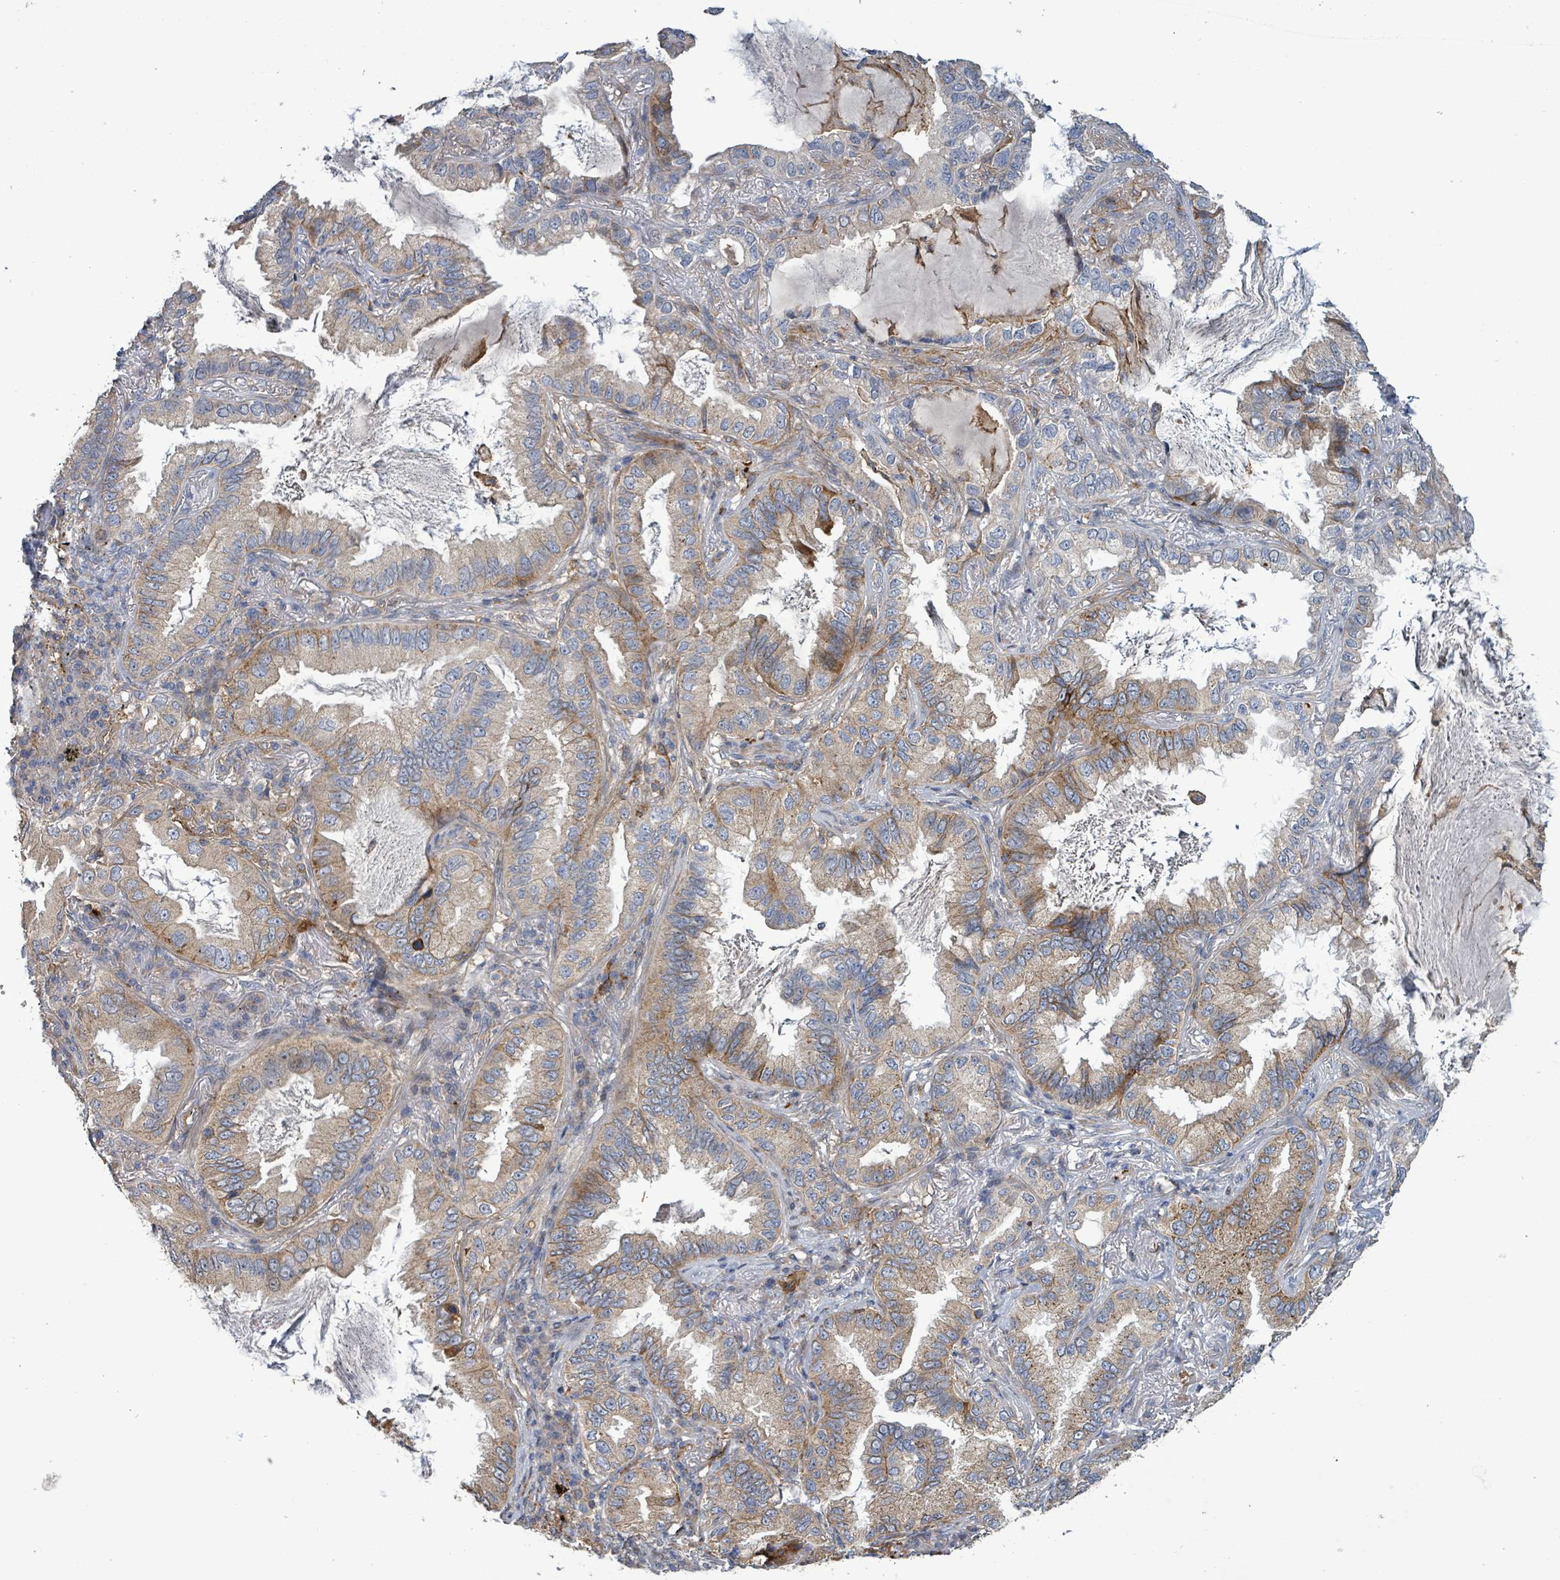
{"staining": {"intensity": "moderate", "quantity": "25%-75%", "location": "cytoplasmic/membranous"}, "tissue": "lung cancer", "cell_type": "Tumor cells", "image_type": "cancer", "snomed": [{"axis": "morphology", "description": "Adenocarcinoma, NOS"}, {"axis": "topography", "description": "Lung"}], "caption": "Lung cancer stained for a protein reveals moderate cytoplasmic/membranous positivity in tumor cells.", "gene": "PLAAT1", "patient": {"sex": "female", "age": 69}}